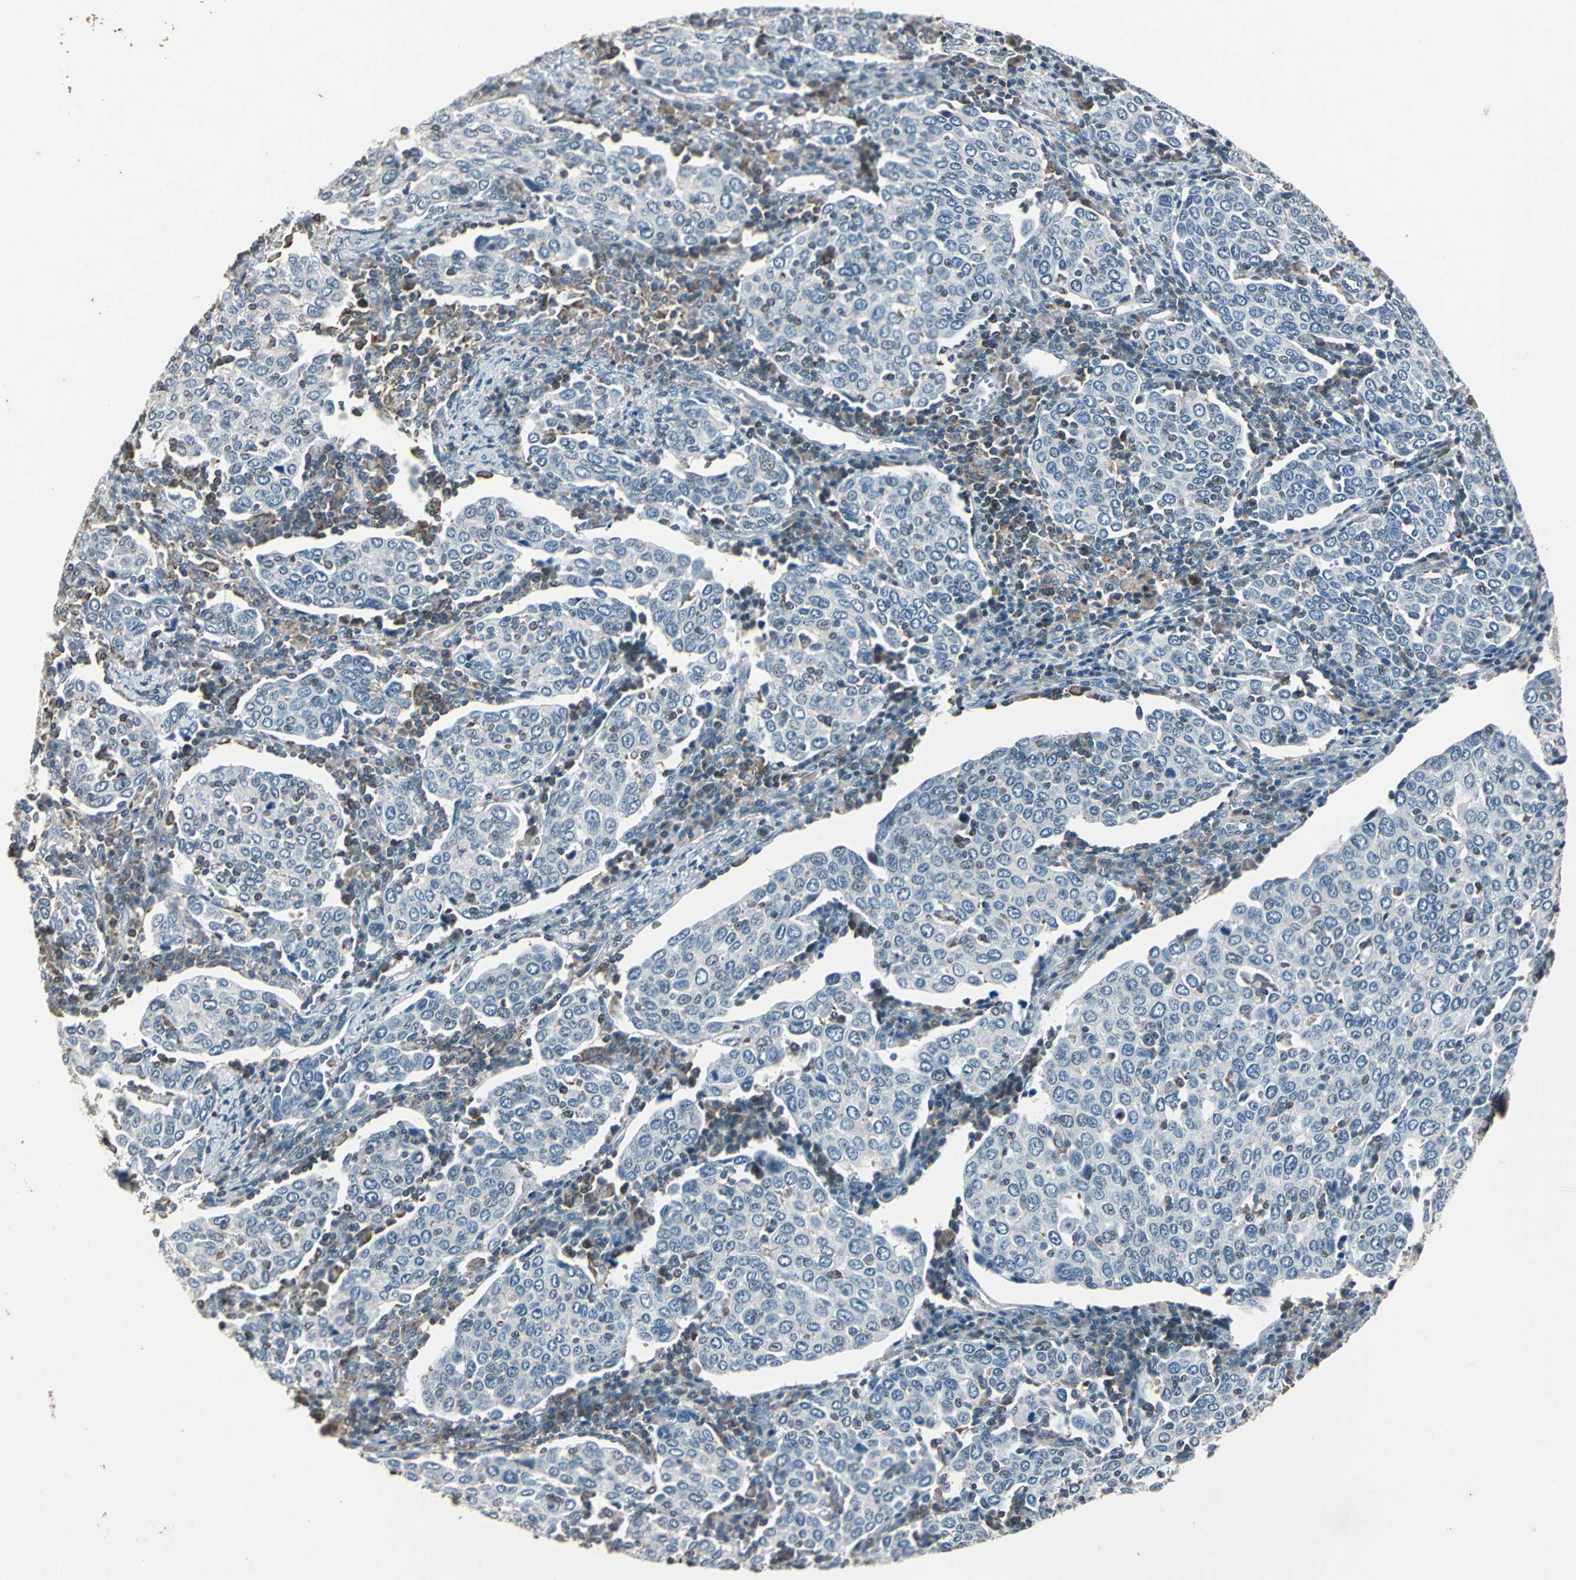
{"staining": {"intensity": "negative", "quantity": "none", "location": "none"}, "tissue": "cervical cancer", "cell_type": "Tumor cells", "image_type": "cancer", "snomed": [{"axis": "morphology", "description": "Squamous cell carcinoma, NOS"}, {"axis": "topography", "description": "Cervix"}], "caption": "This is an IHC histopathology image of squamous cell carcinoma (cervical). There is no expression in tumor cells.", "gene": "DNAJB4", "patient": {"sex": "female", "age": 40}}